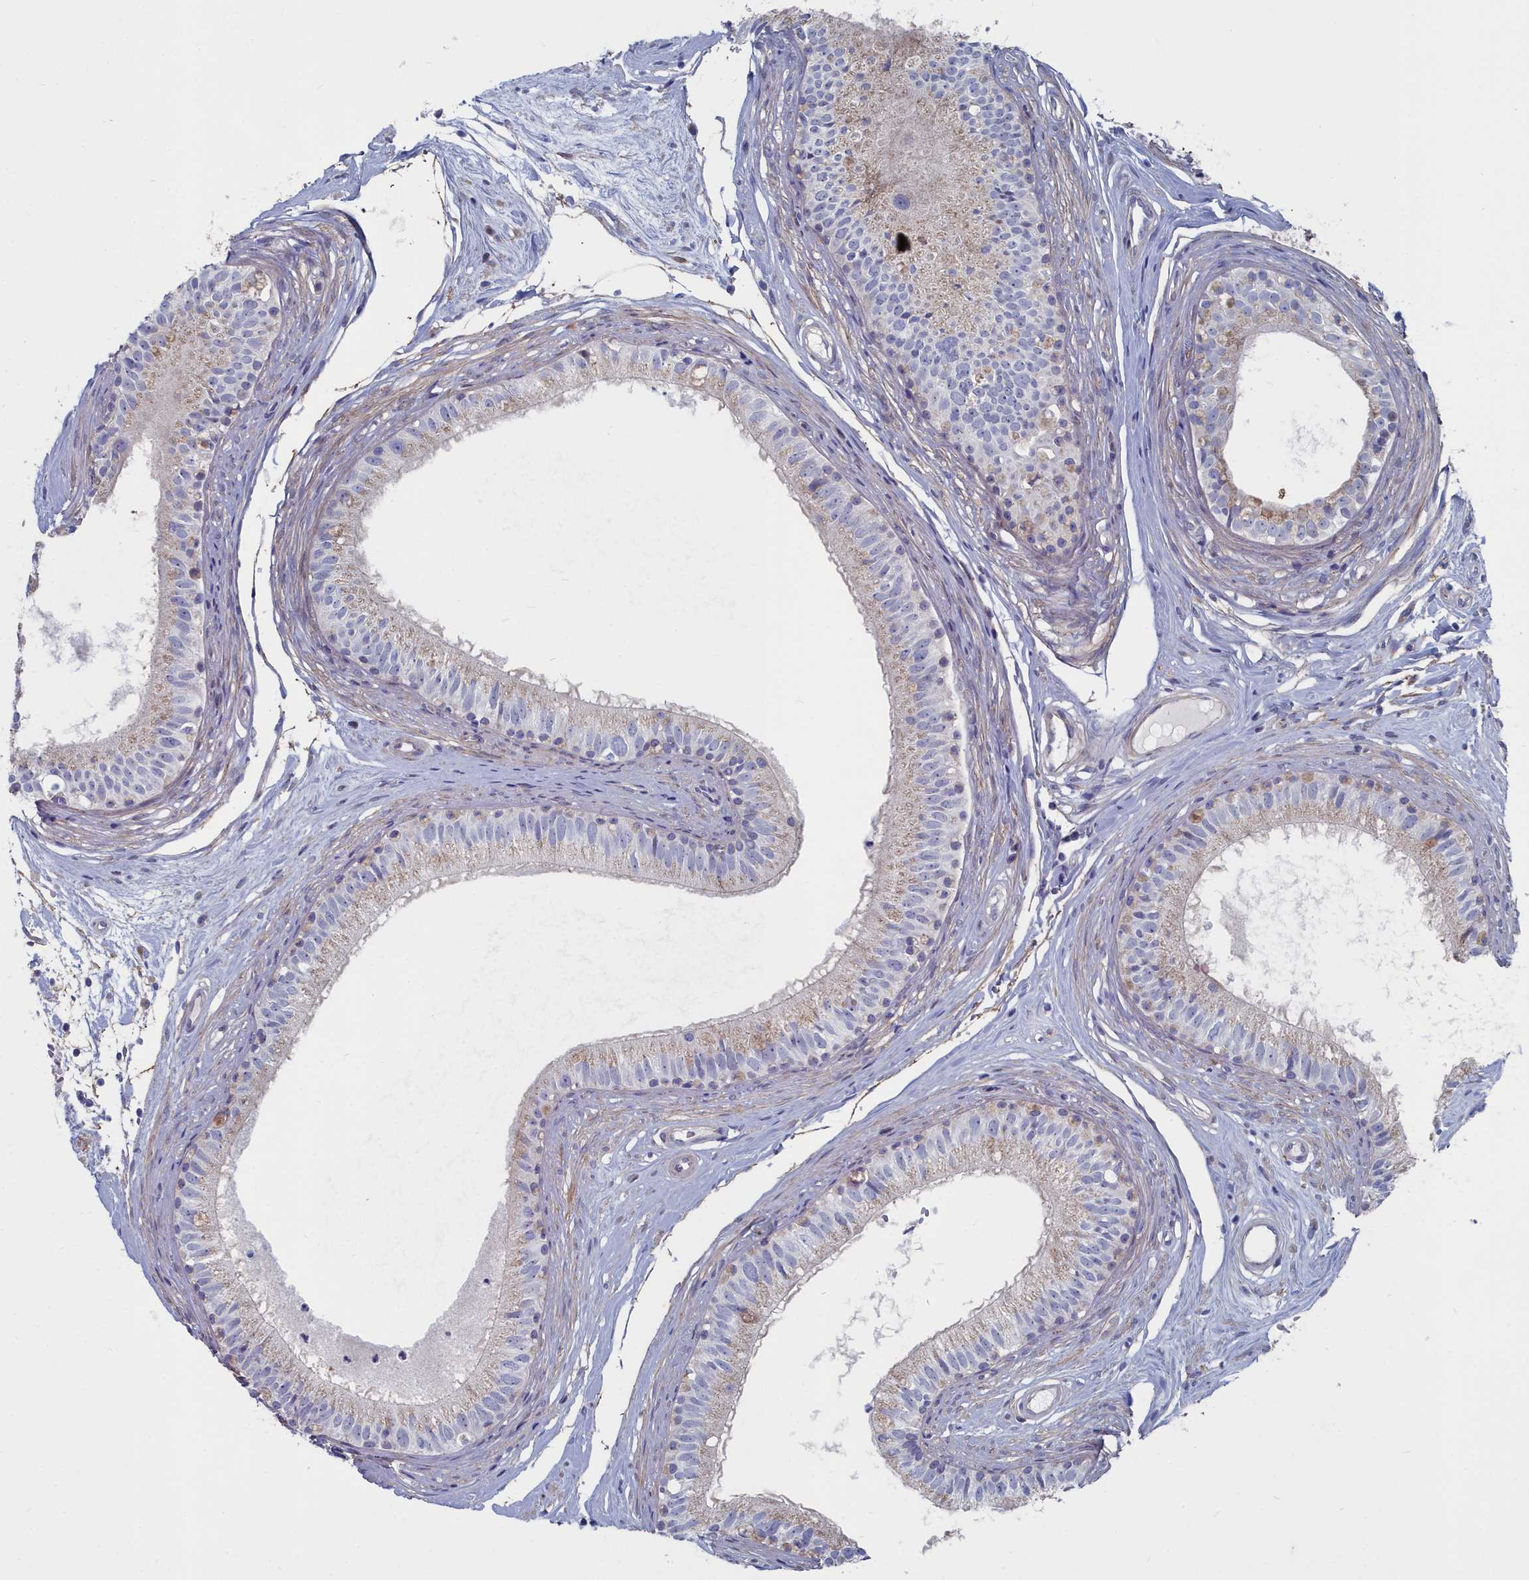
{"staining": {"intensity": "moderate", "quantity": "<25%", "location": "cytoplasmic/membranous"}, "tissue": "epididymis", "cell_type": "Glandular cells", "image_type": "normal", "snomed": [{"axis": "morphology", "description": "Normal tissue, NOS"}, {"axis": "topography", "description": "Epididymis"}], "caption": "DAB (3,3'-diaminobenzidine) immunohistochemical staining of benign human epididymis demonstrates moderate cytoplasmic/membranous protein staining in about <25% of glandular cells. The protein is shown in brown color, while the nuclei are stained blue.", "gene": "SHISAL2A", "patient": {"sex": "male", "age": 74}}